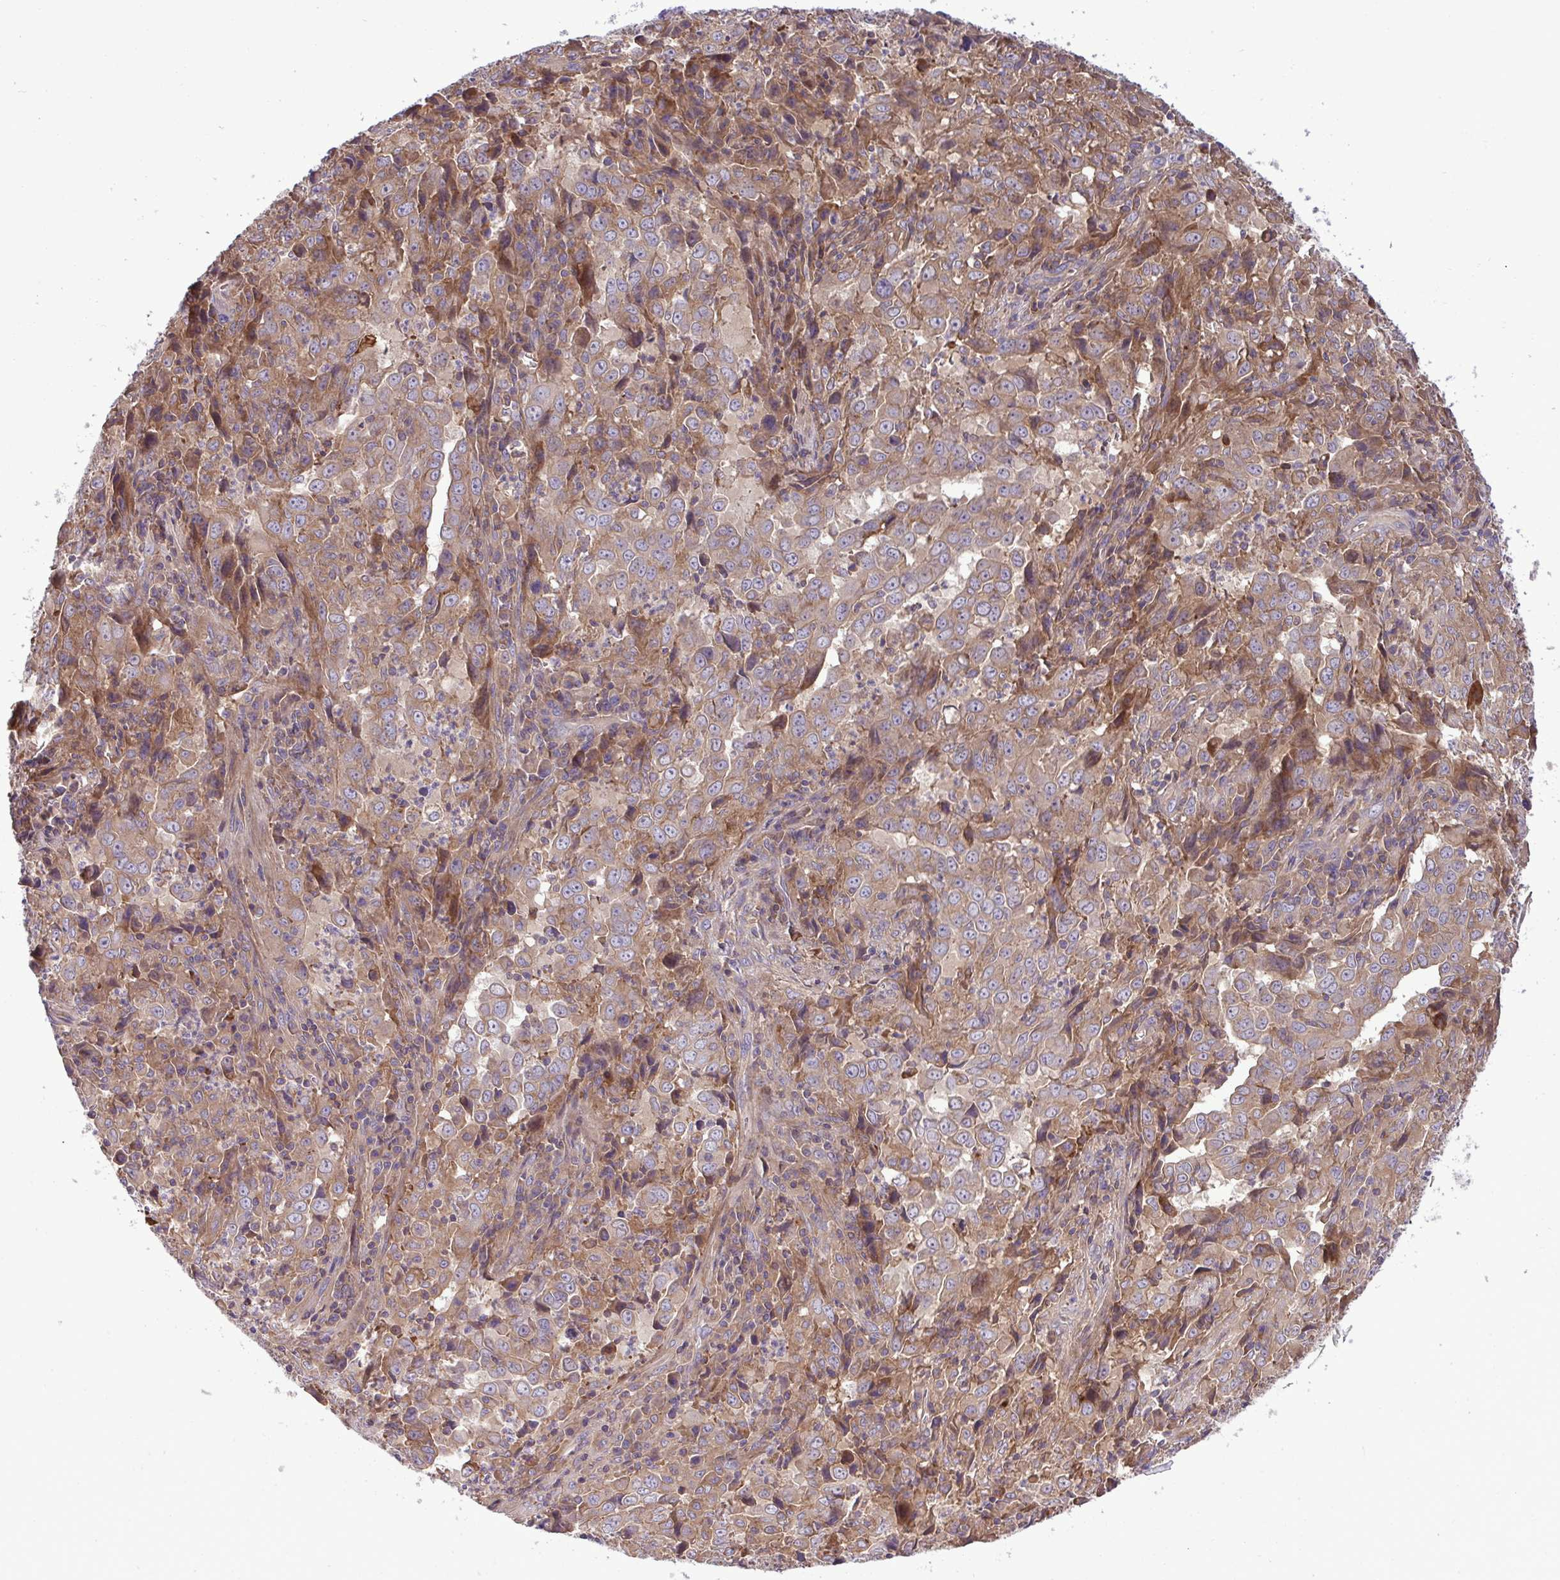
{"staining": {"intensity": "moderate", "quantity": ">75%", "location": "cytoplasmic/membranous"}, "tissue": "lung cancer", "cell_type": "Tumor cells", "image_type": "cancer", "snomed": [{"axis": "morphology", "description": "Adenocarcinoma, NOS"}, {"axis": "topography", "description": "Lung"}], "caption": "IHC (DAB) staining of human adenocarcinoma (lung) displays moderate cytoplasmic/membranous protein expression in about >75% of tumor cells.", "gene": "GRB14", "patient": {"sex": "male", "age": 67}}